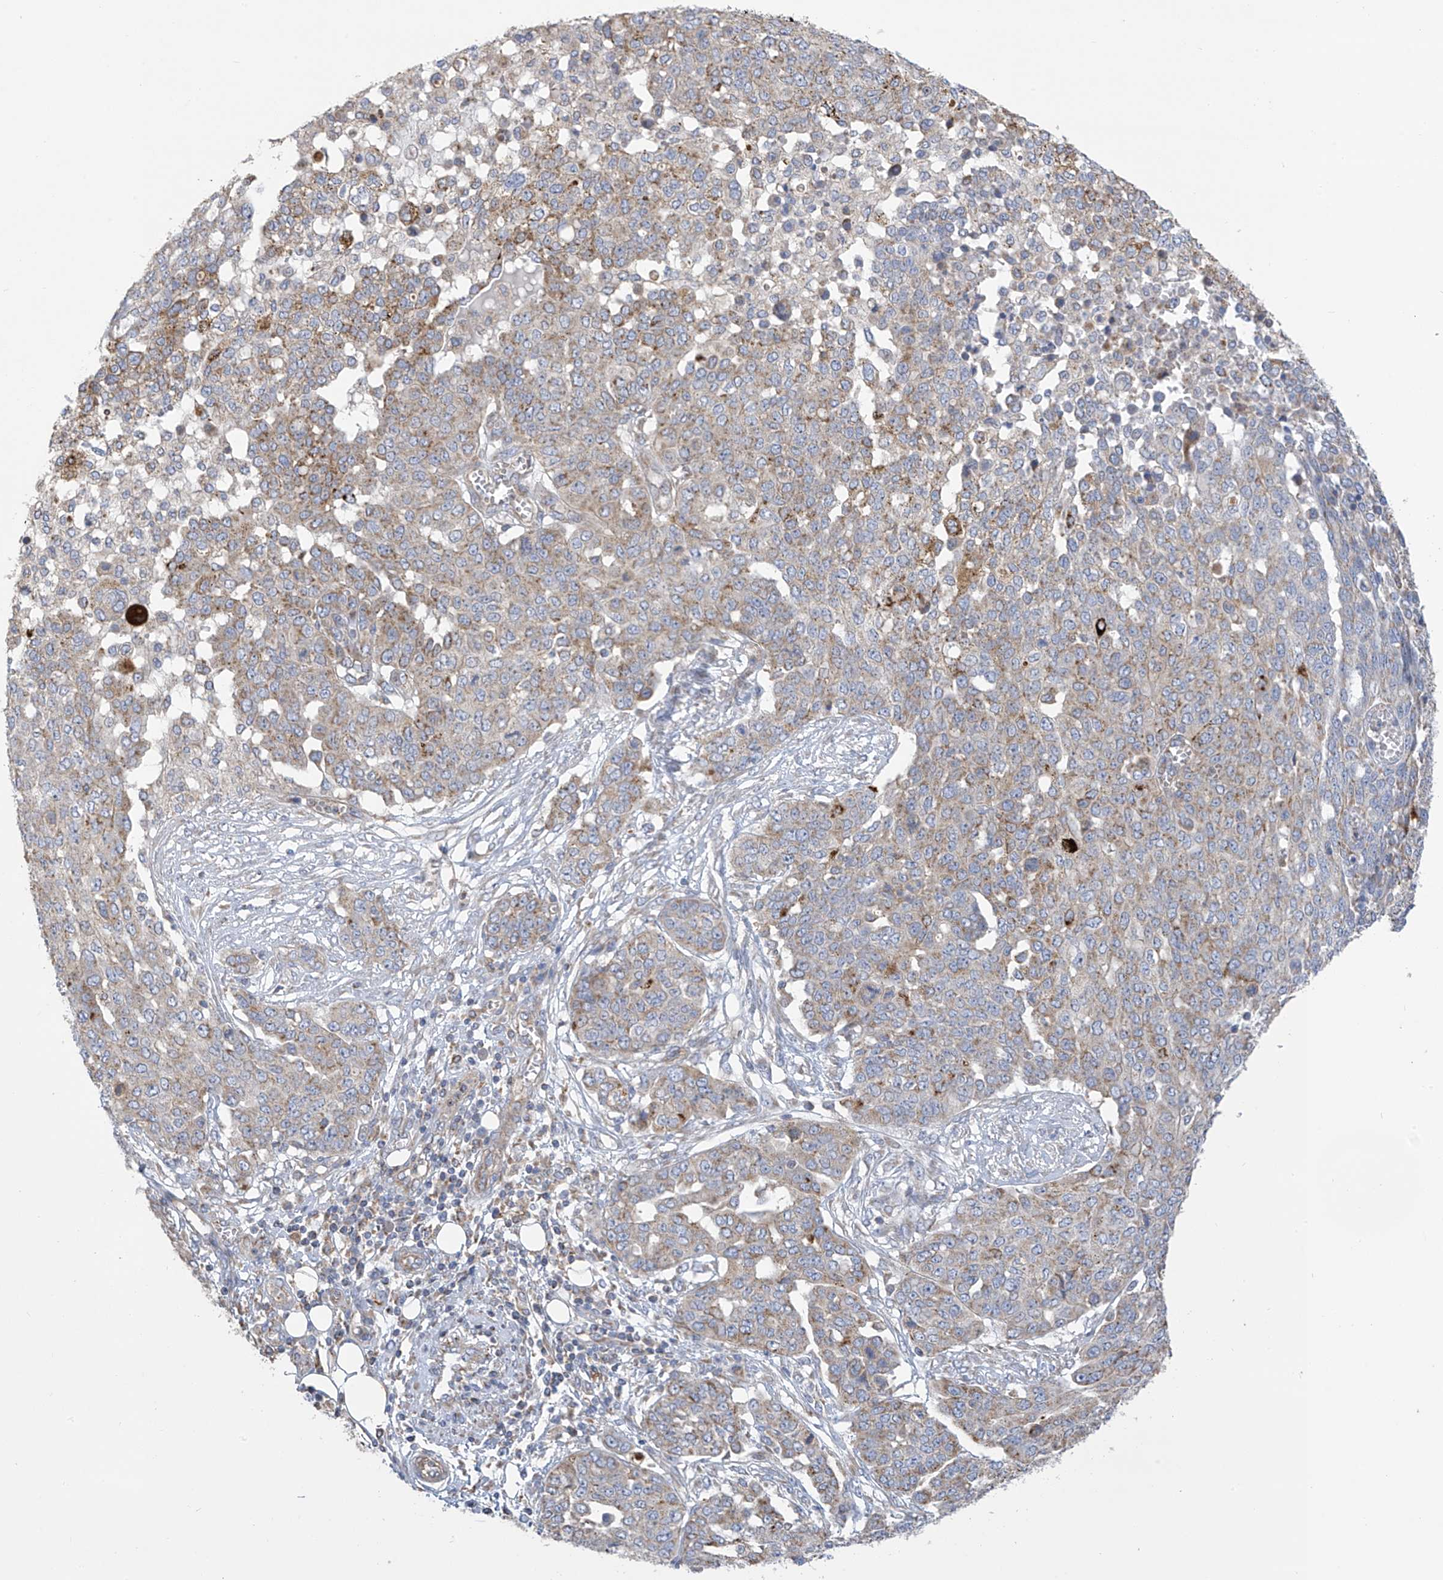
{"staining": {"intensity": "moderate", "quantity": "<25%", "location": "cytoplasmic/membranous"}, "tissue": "ovarian cancer", "cell_type": "Tumor cells", "image_type": "cancer", "snomed": [{"axis": "morphology", "description": "Cystadenocarcinoma, serous, NOS"}, {"axis": "topography", "description": "Soft tissue"}, {"axis": "topography", "description": "Ovary"}], "caption": "Immunohistochemical staining of human ovarian serous cystadenocarcinoma reveals moderate cytoplasmic/membranous protein expression in approximately <25% of tumor cells. The protein of interest is stained brown, and the nuclei are stained in blue (DAB (3,3'-diaminobenzidine) IHC with brightfield microscopy, high magnification).", "gene": "ITM2B", "patient": {"sex": "female", "age": 57}}